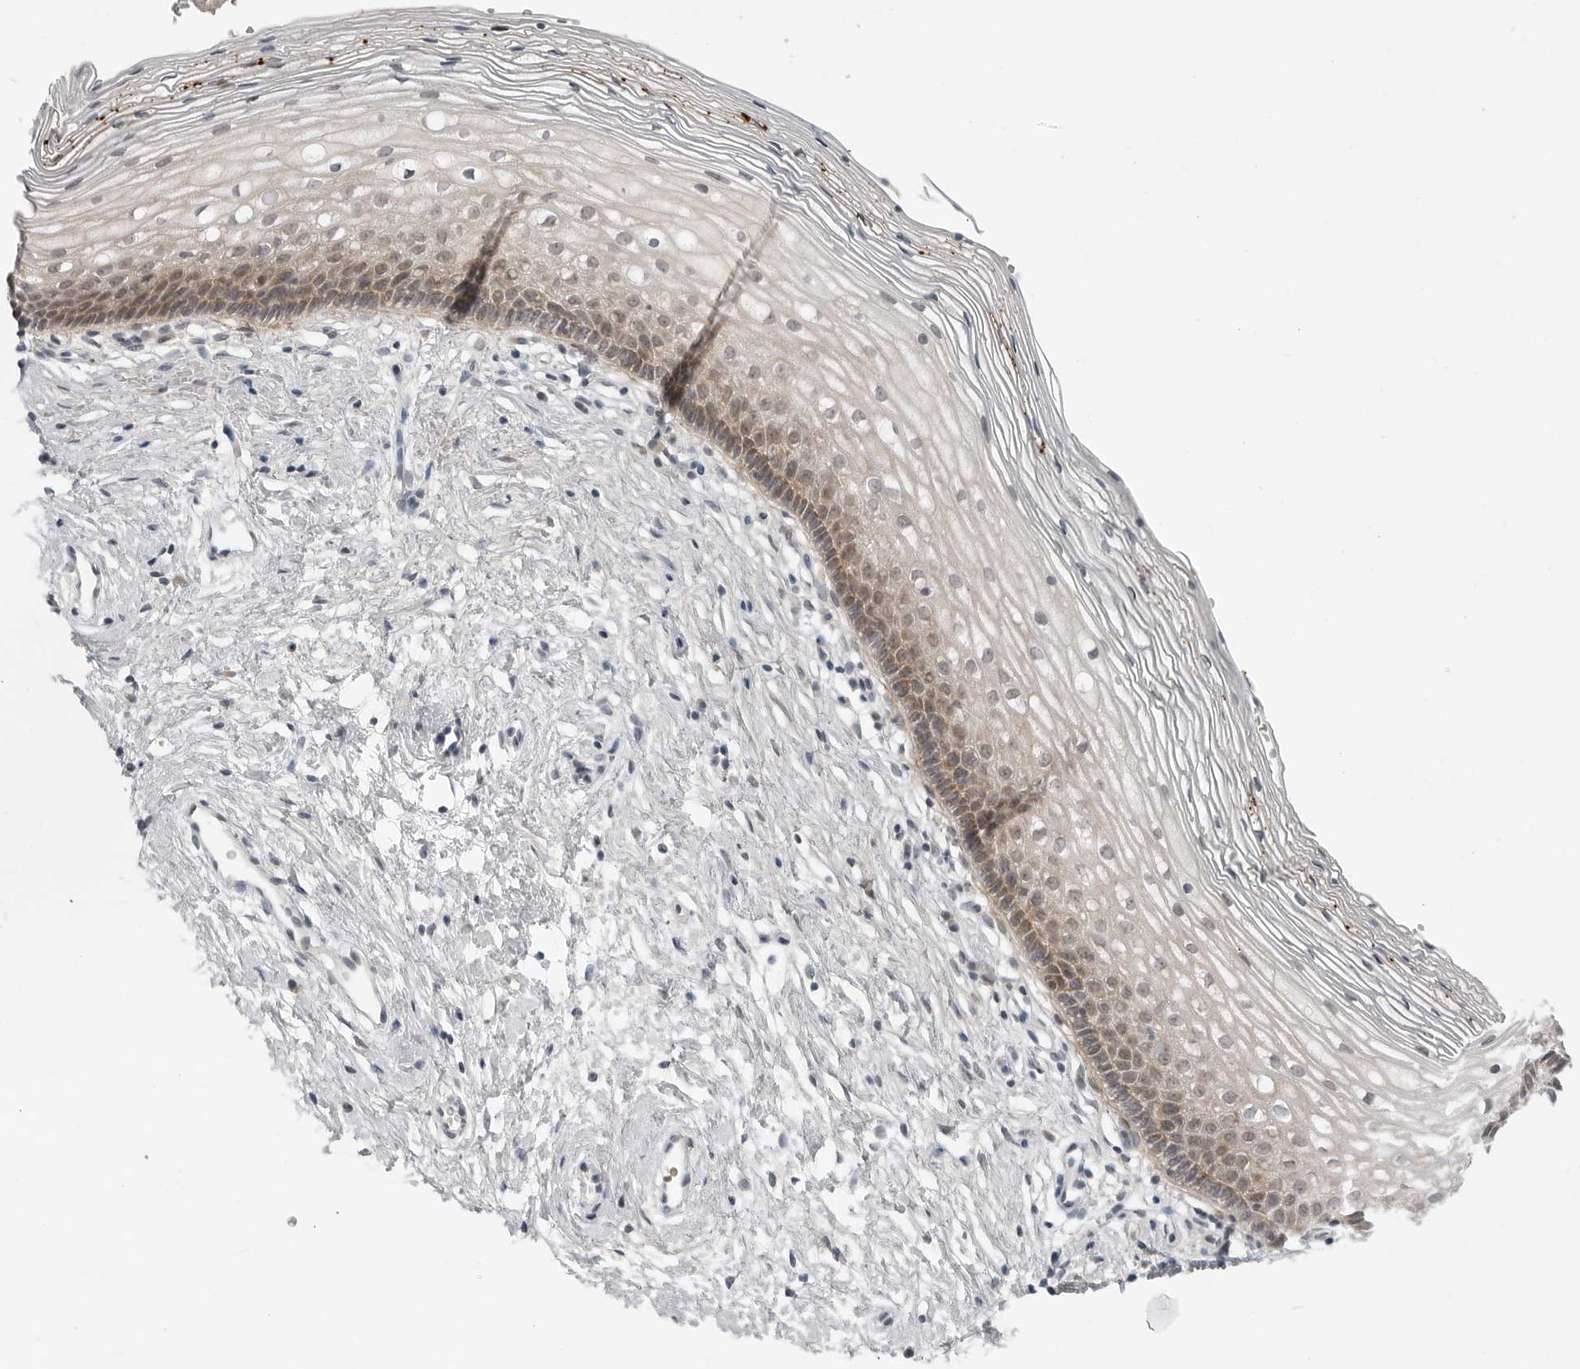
{"staining": {"intensity": "negative", "quantity": "none", "location": "none"}, "tissue": "cervix", "cell_type": "Glandular cells", "image_type": "normal", "snomed": [{"axis": "morphology", "description": "Normal tissue, NOS"}, {"axis": "topography", "description": "Cervix"}], "caption": "An immunohistochemistry (IHC) histopathology image of normal cervix is shown. There is no staining in glandular cells of cervix. (Immunohistochemistry, brightfield microscopy, high magnification).", "gene": "FCRLB", "patient": {"sex": "female", "age": 27}}